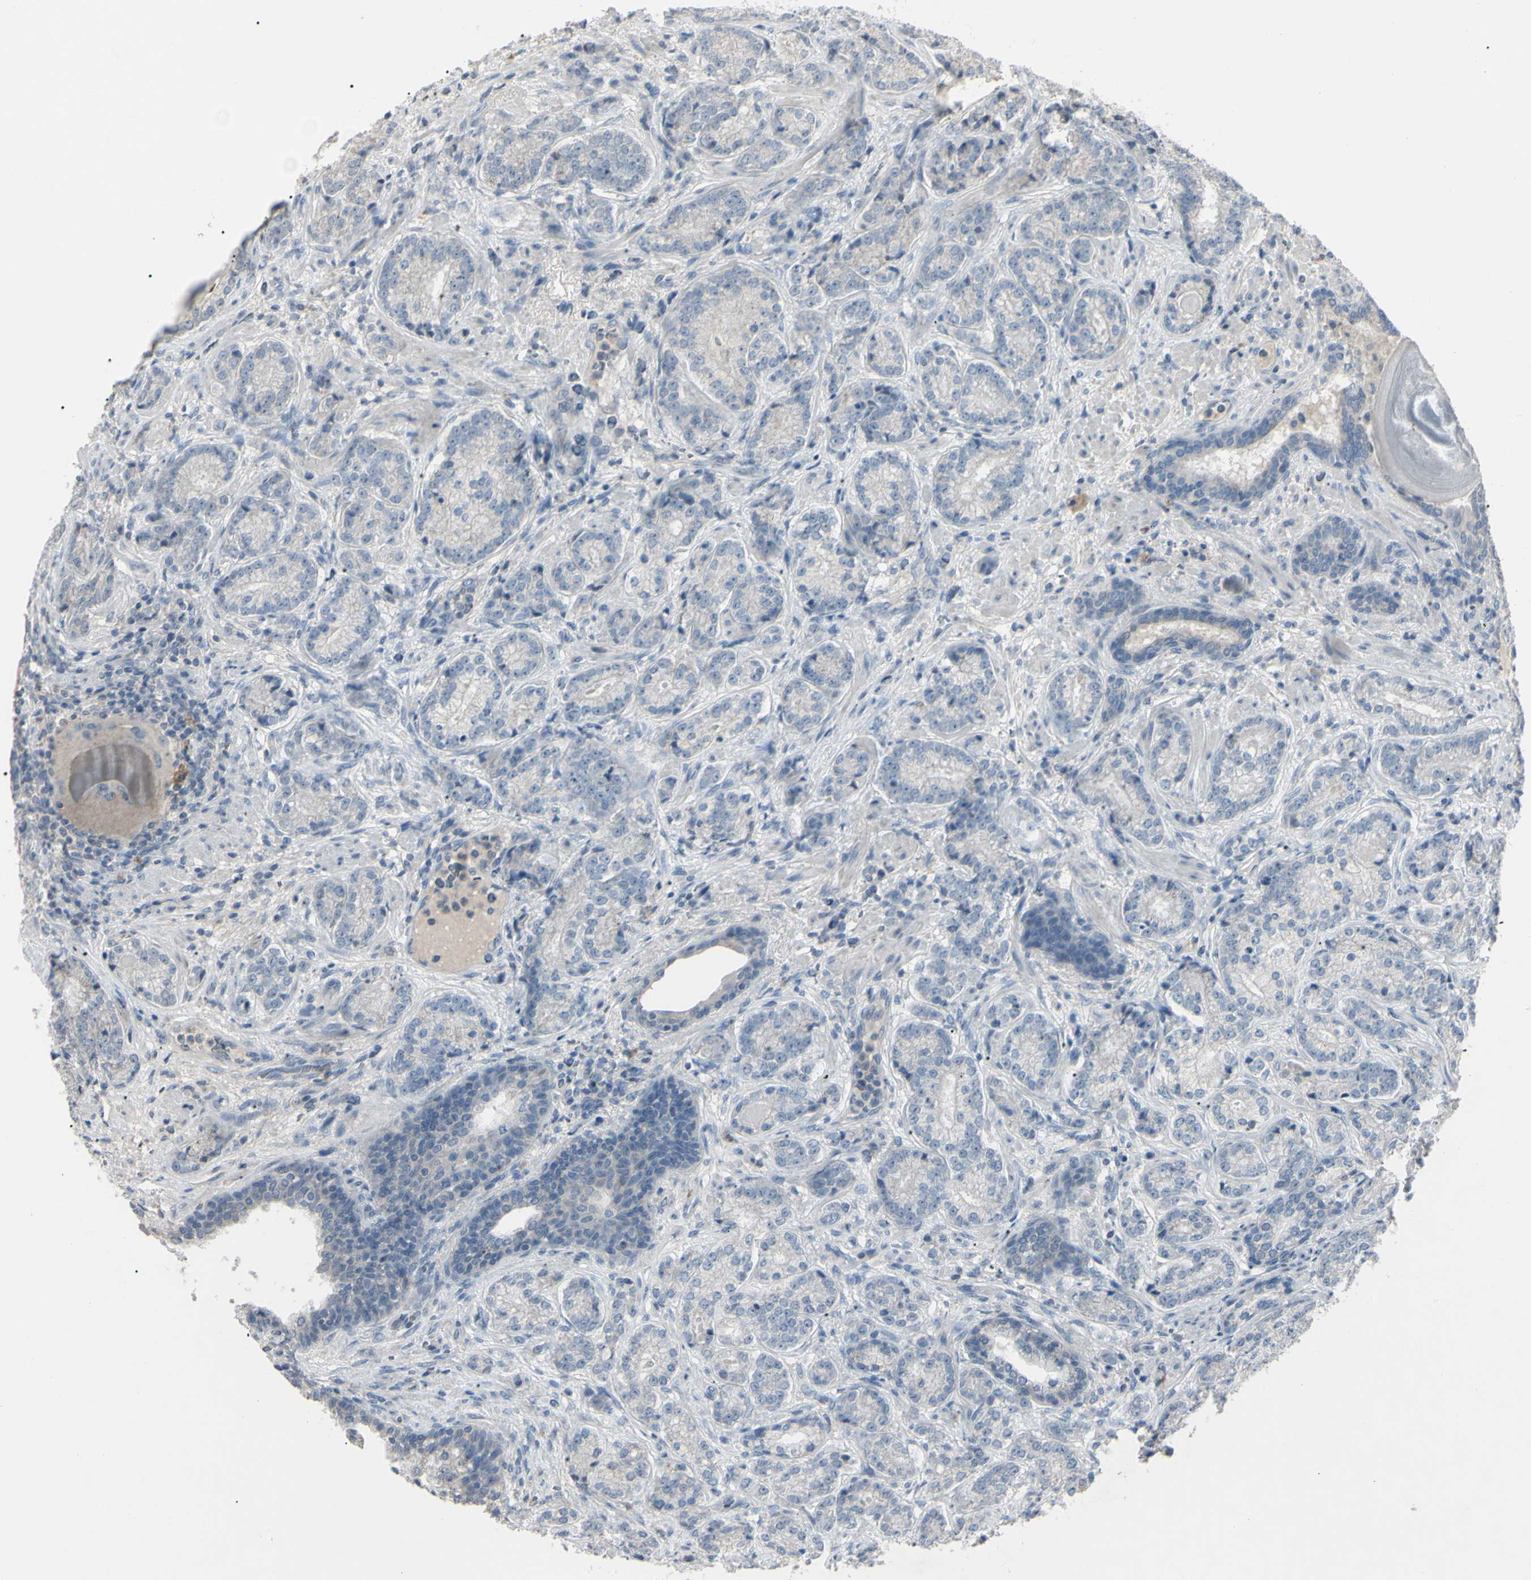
{"staining": {"intensity": "negative", "quantity": "none", "location": "none"}, "tissue": "prostate cancer", "cell_type": "Tumor cells", "image_type": "cancer", "snomed": [{"axis": "morphology", "description": "Adenocarcinoma, High grade"}, {"axis": "topography", "description": "Prostate"}], "caption": "This image is of high-grade adenocarcinoma (prostate) stained with immunohistochemistry to label a protein in brown with the nuclei are counter-stained blue. There is no positivity in tumor cells. (Immunohistochemistry, brightfield microscopy, high magnification).", "gene": "PIAS4", "patient": {"sex": "male", "age": 61}}